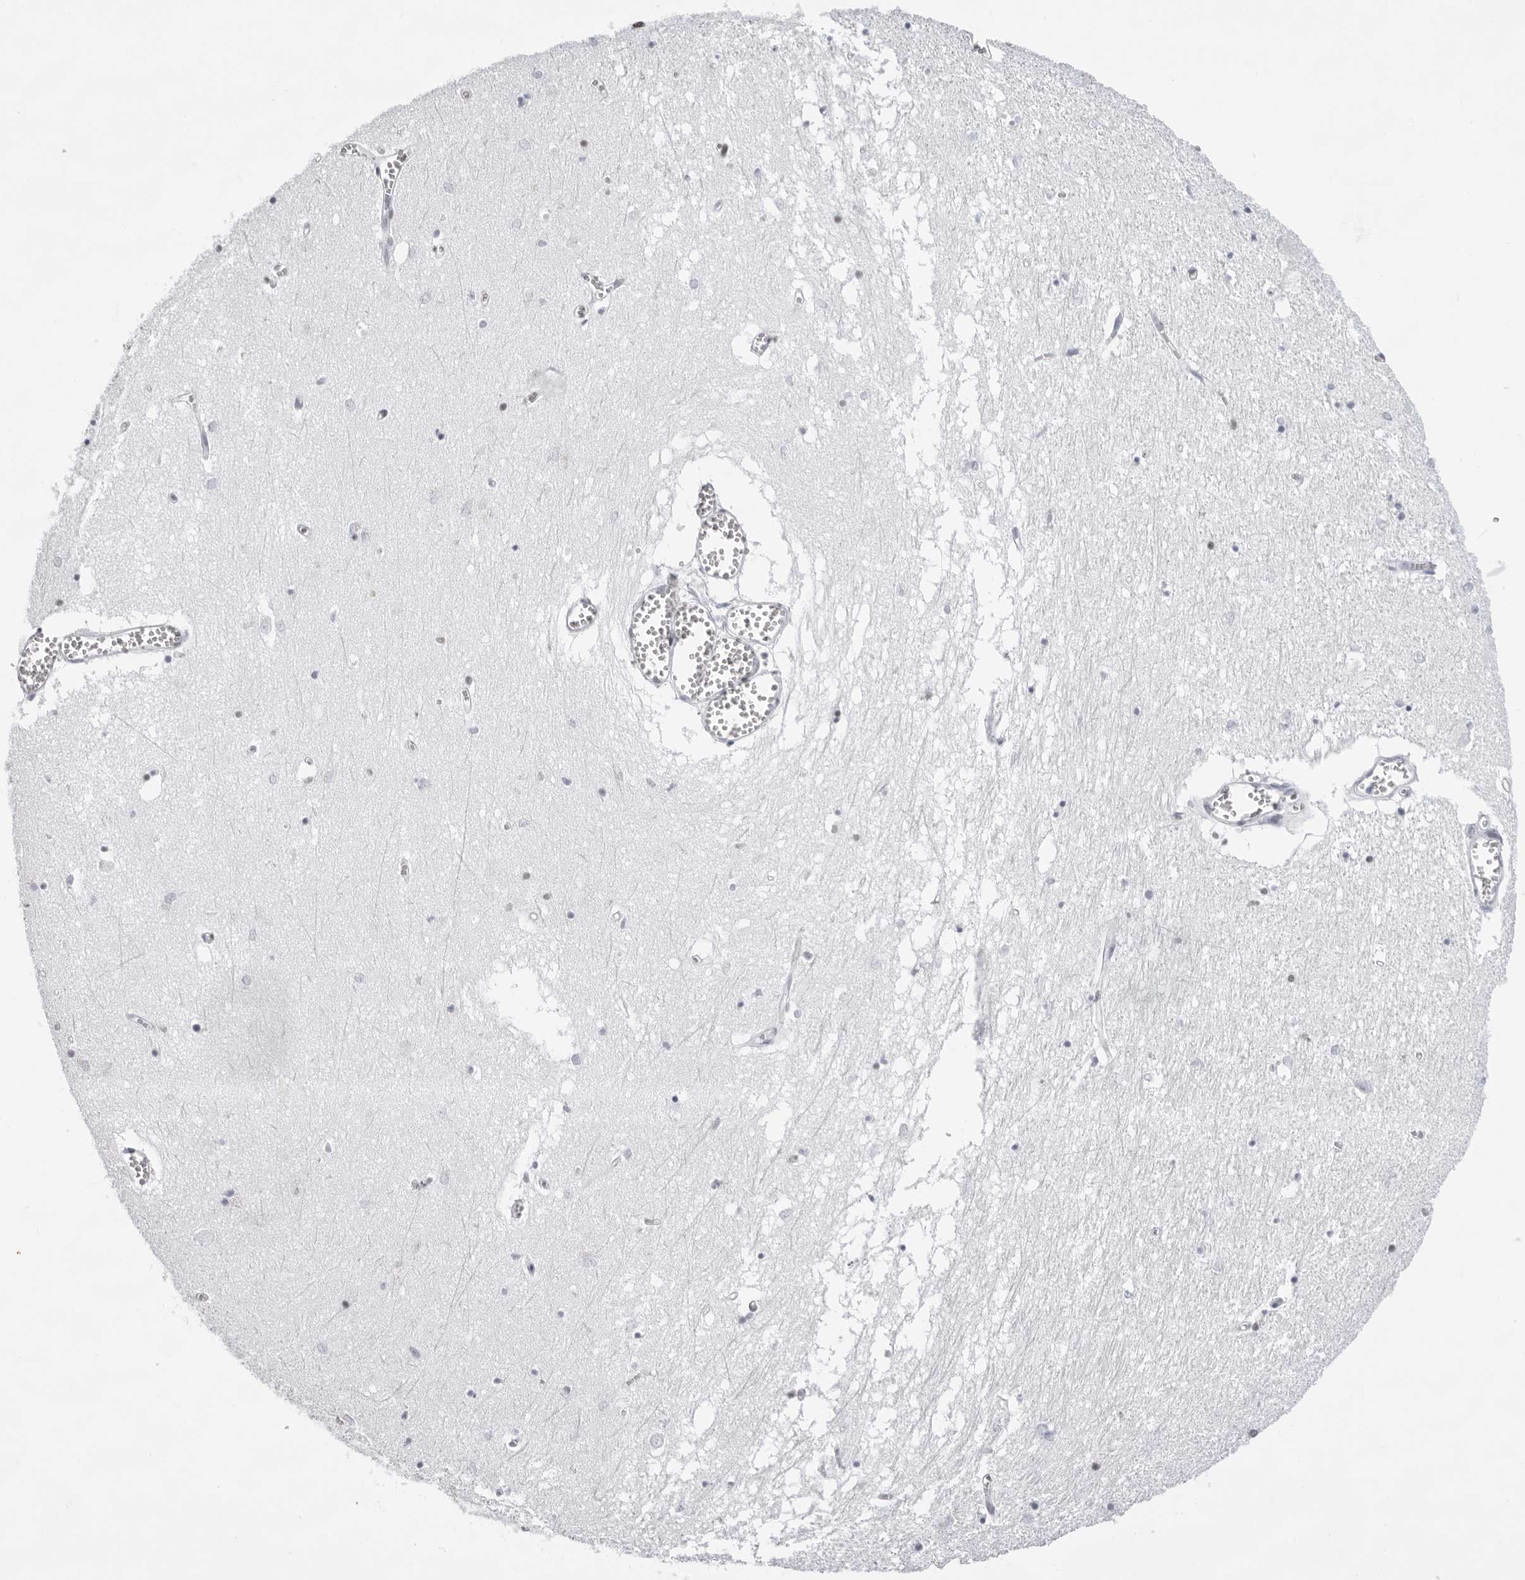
{"staining": {"intensity": "moderate", "quantity": "25%-75%", "location": "nuclear"}, "tissue": "hippocampus", "cell_type": "Glial cells", "image_type": "normal", "snomed": [{"axis": "morphology", "description": "Normal tissue, NOS"}, {"axis": "topography", "description": "Hippocampus"}], "caption": "Moderate nuclear expression for a protein is present in about 25%-75% of glial cells of unremarkable hippocampus using immunohistochemistry.", "gene": "IRF2BP2", "patient": {"sex": "male", "age": 70}}